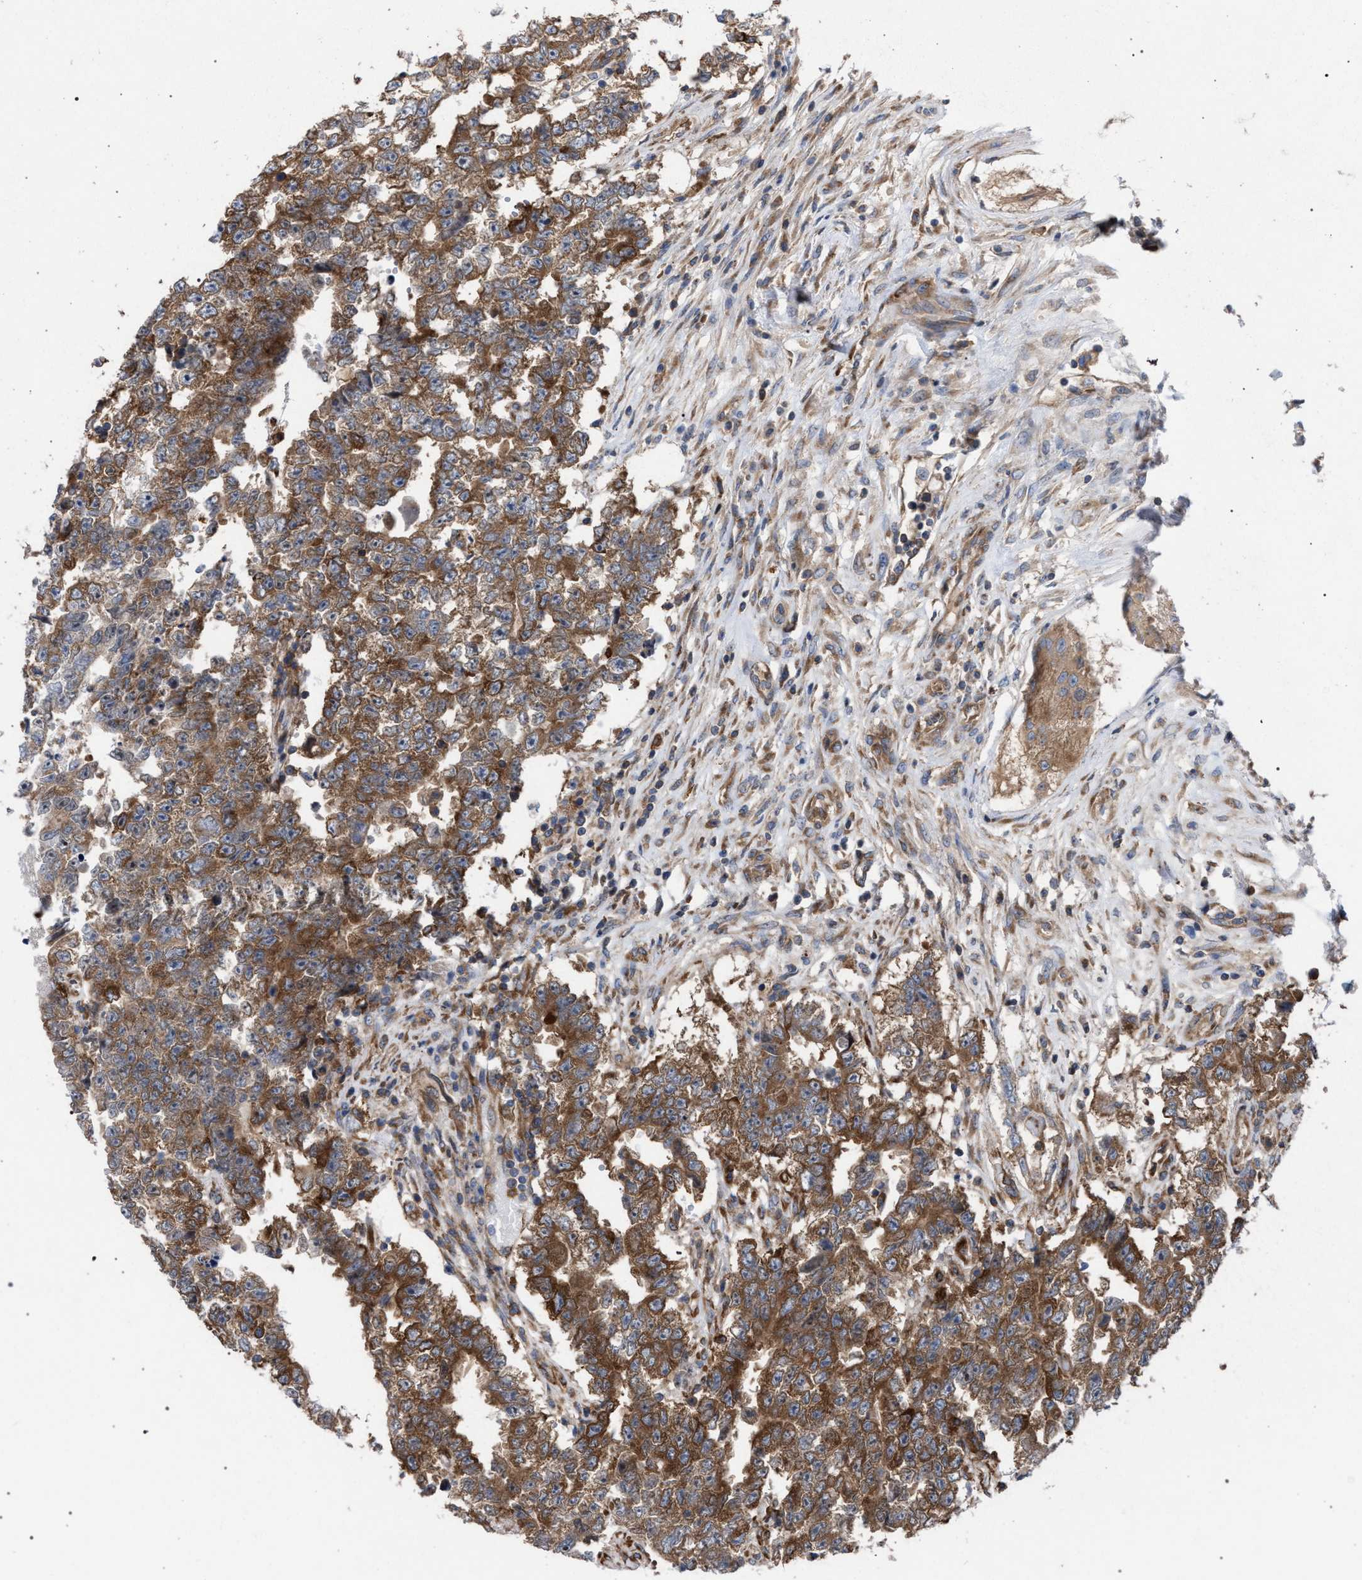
{"staining": {"intensity": "moderate", "quantity": ">75%", "location": "cytoplasmic/membranous"}, "tissue": "testis cancer", "cell_type": "Tumor cells", "image_type": "cancer", "snomed": [{"axis": "morphology", "description": "Carcinoma, Embryonal, NOS"}, {"axis": "topography", "description": "Testis"}], "caption": "This is a micrograph of IHC staining of testis cancer, which shows moderate expression in the cytoplasmic/membranous of tumor cells.", "gene": "CDR2L", "patient": {"sex": "male", "age": 25}}